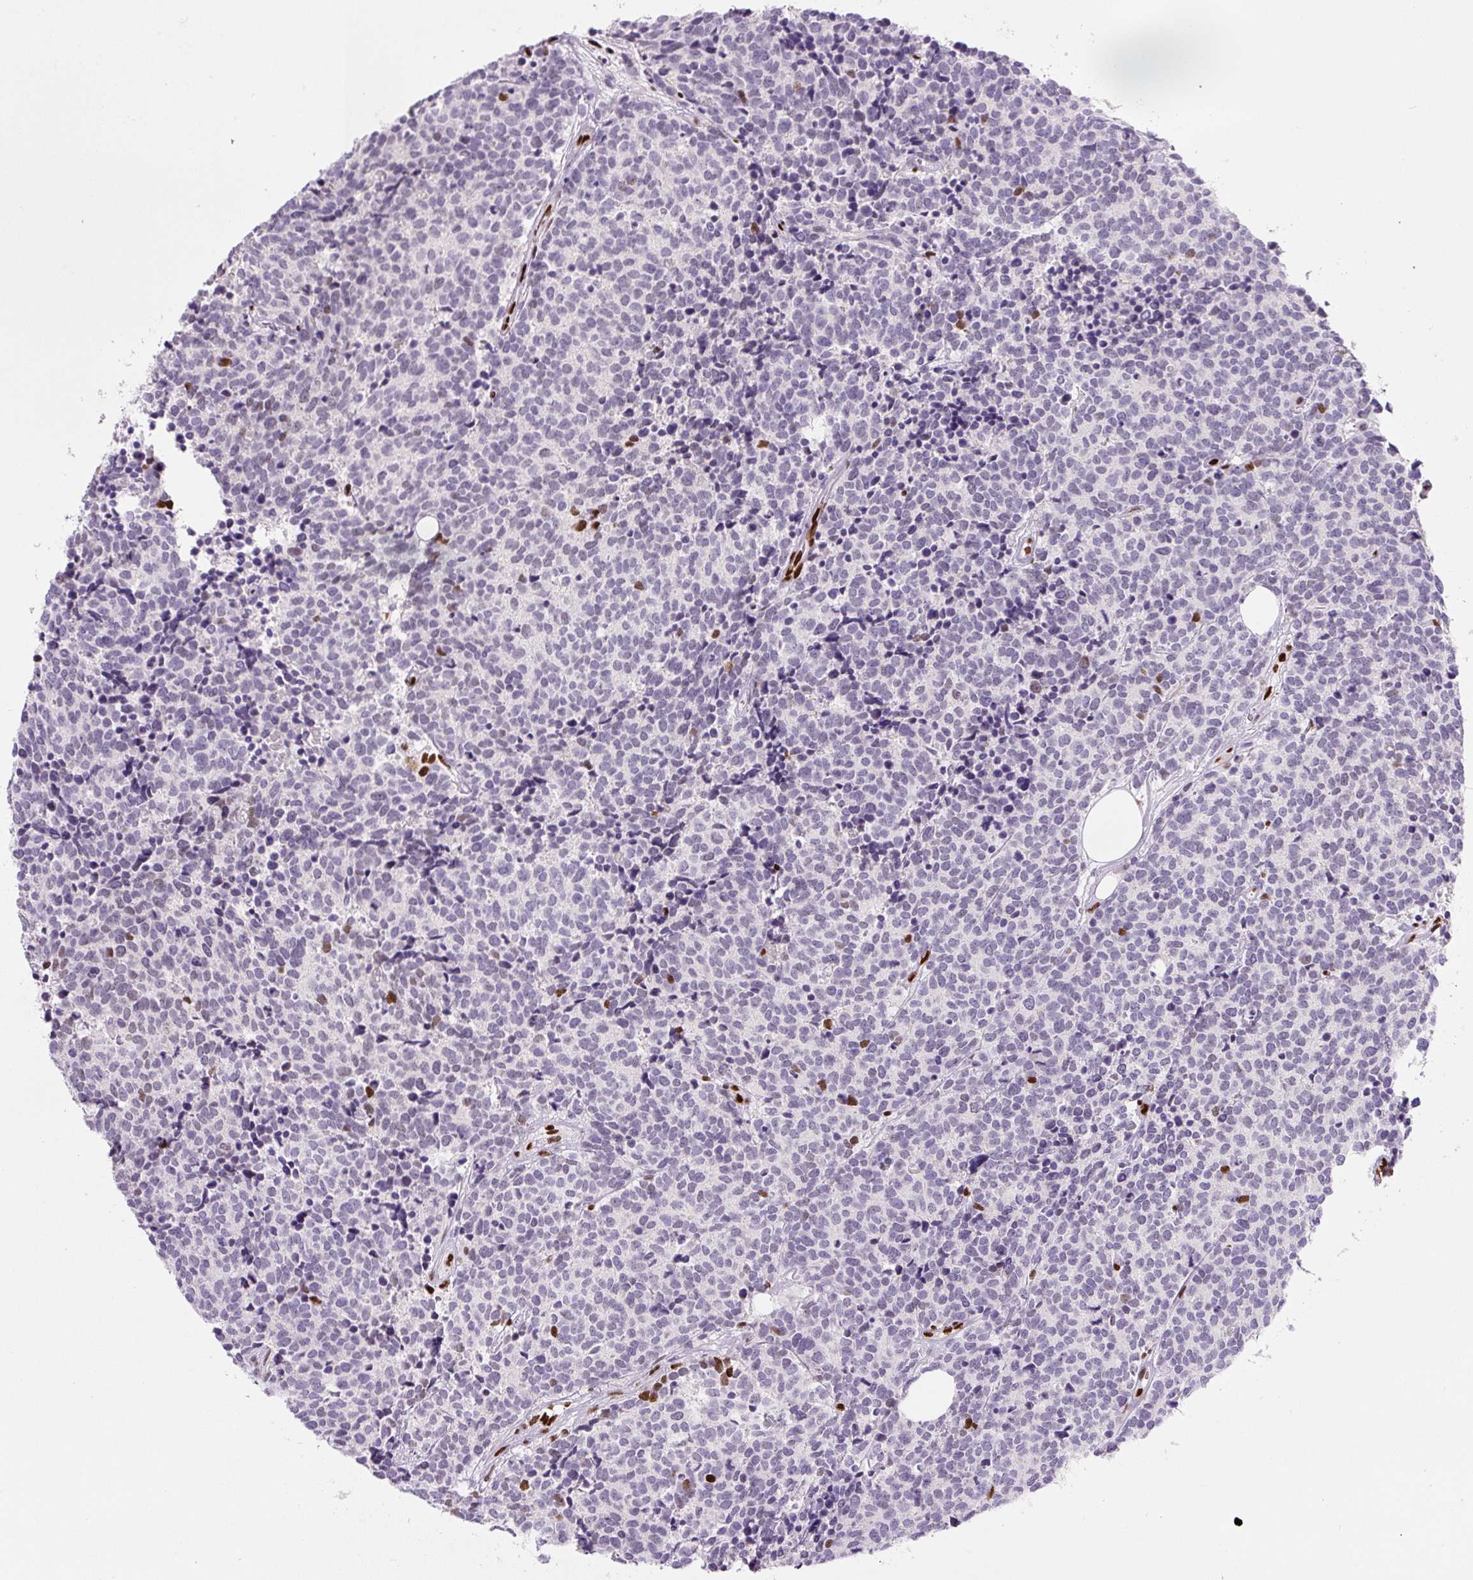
{"staining": {"intensity": "negative", "quantity": "none", "location": "none"}, "tissue": "carcinoid", "cell_type": "Tumor cells", "image_type": "cancer", "snomed": [{"axis": "morphology", "description": "Carcinoid, malignant, NOS"}, {"axis": "topography", "description": "Skin"}], "caption": "DAB immunohistochemical staining of carcinoid shows no significant positivity in tumor cells.", "gene": "ZEB1", "patient": {"sex": "female", "age": 79}}